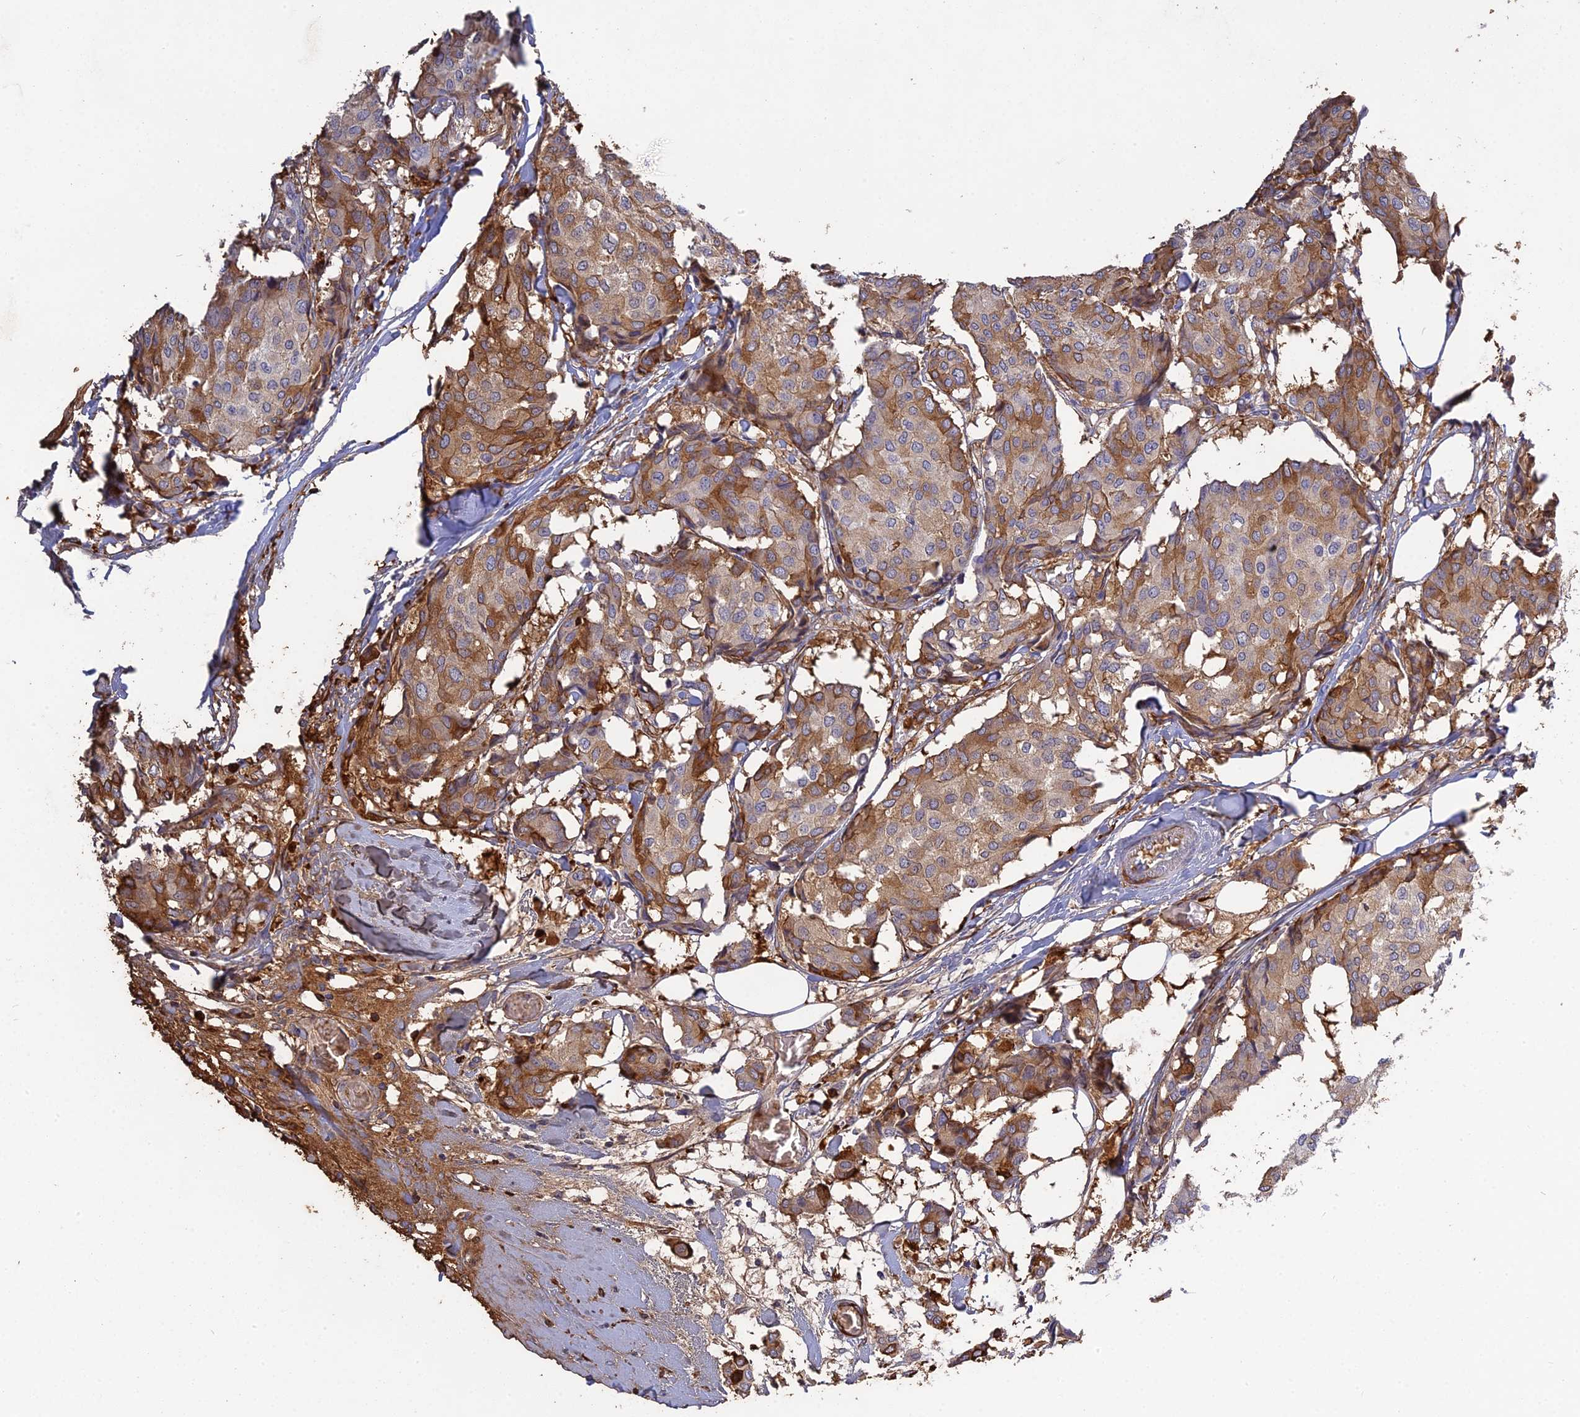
{"staining": {"intensity": "moderate", "quantity": ">75%", "location": "cytoplasmic/membranous"}, "tissue": "breast cancer", "cell_type": "Tumor cells", "image_type": "cancer", "snomed": [{"axis": "morphology", "description": "Duct carcinoma"}, {"axis": "topography", "description": "Breast"}], "caption": "This is an image of IHC staining of breast intraductal carcinoma, which shows moderate positivity in the cytoplasmic/membranous of tumor cells.", "gene": "PZP", "patient": {"sex": "female", "age": 75}}